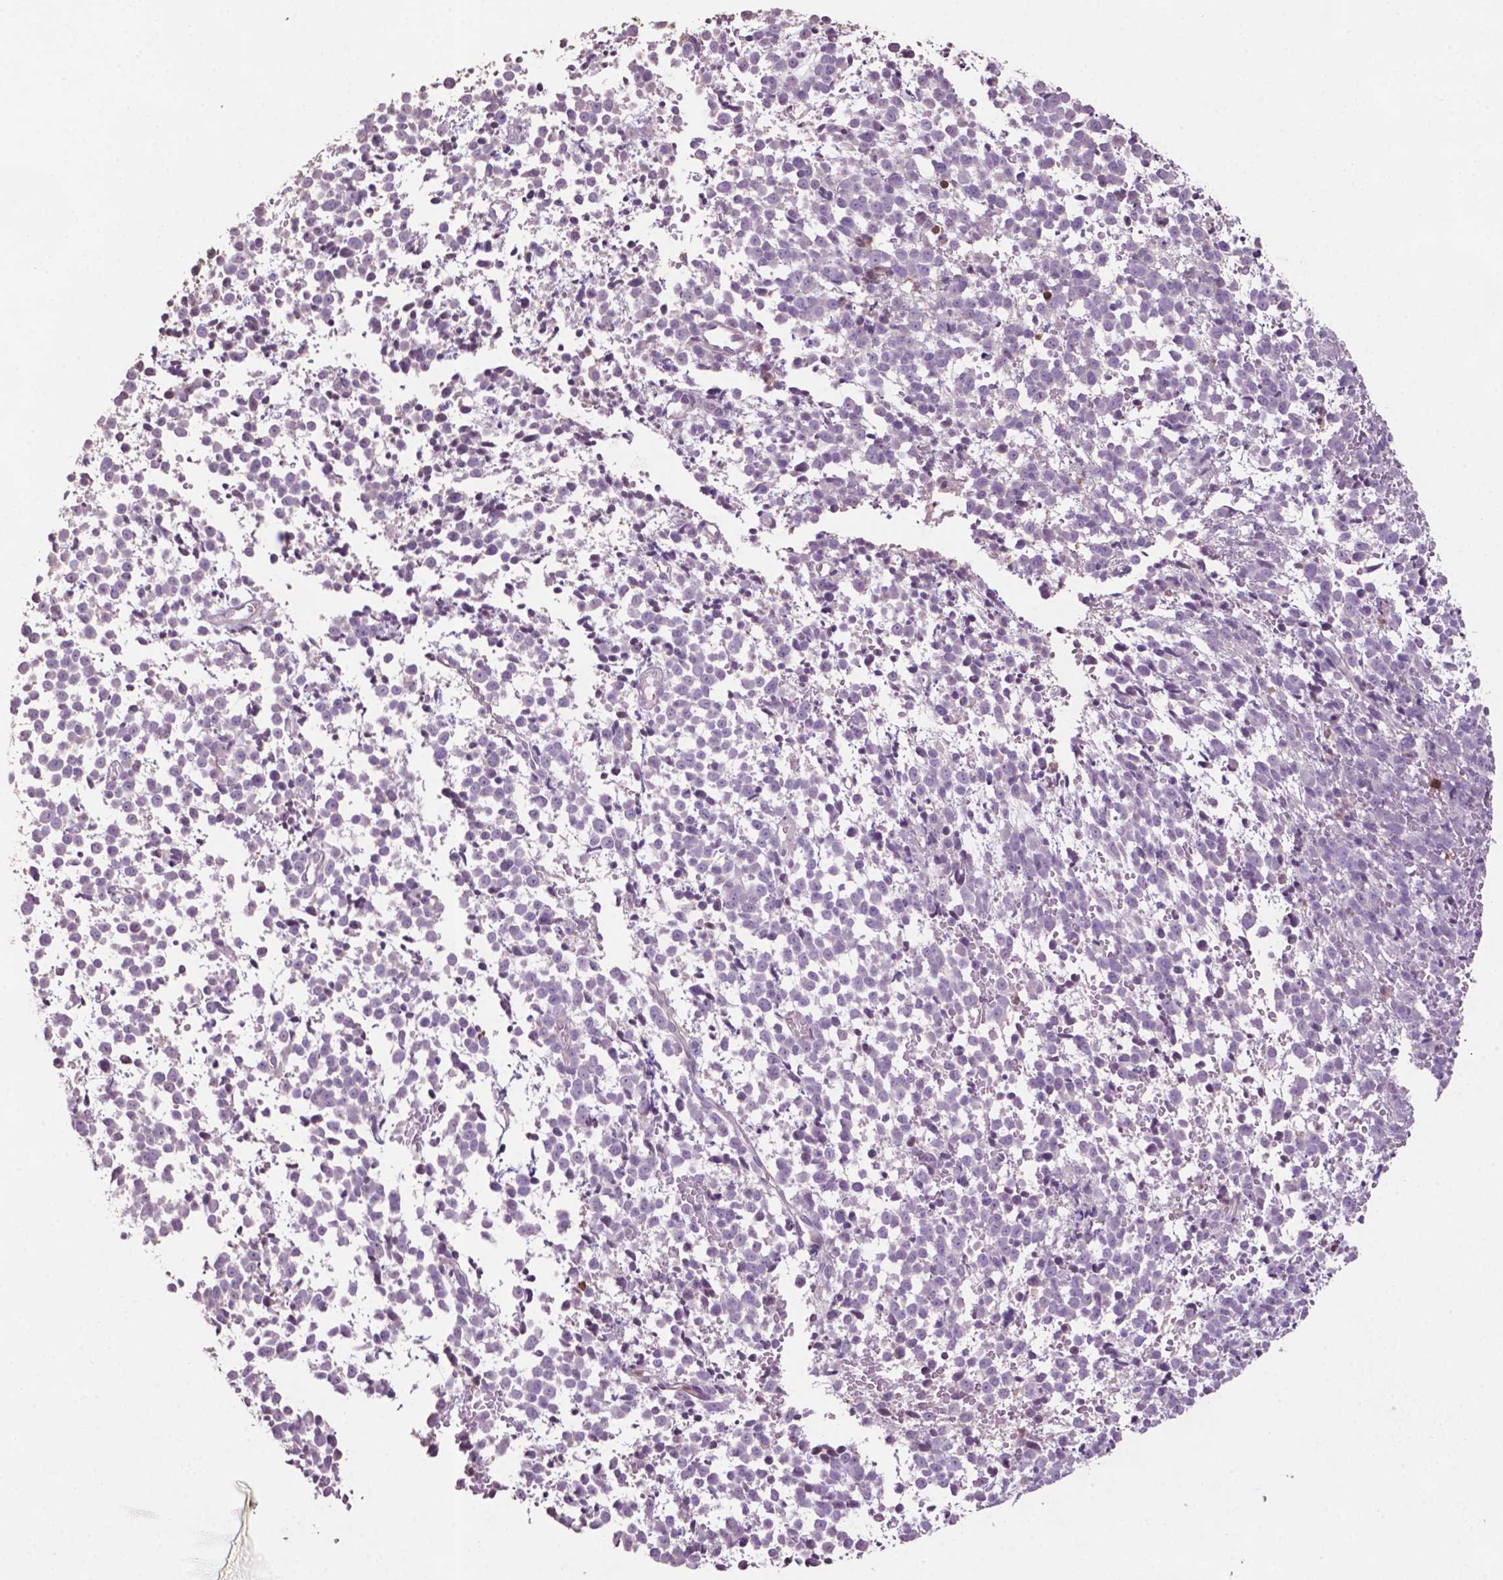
{"staining": {"intensity": "negative", "quantity": "none", "location": "none"}, "tissue": "melanoma", "cell_type": "Tumor cells", "image_type": "cancer", "snomed": [{"axis": "morphology", "description": "Malignant melanoma, NOS"}, {"axis": "topography", "description": "Skin"}], "caption": "DAB immunohistochemical staining of human malignant melanoma displays no significant positivity in tumor cells.", "gene": "TBC1D10C", "patient": {"sex": "female", "age": 70}}